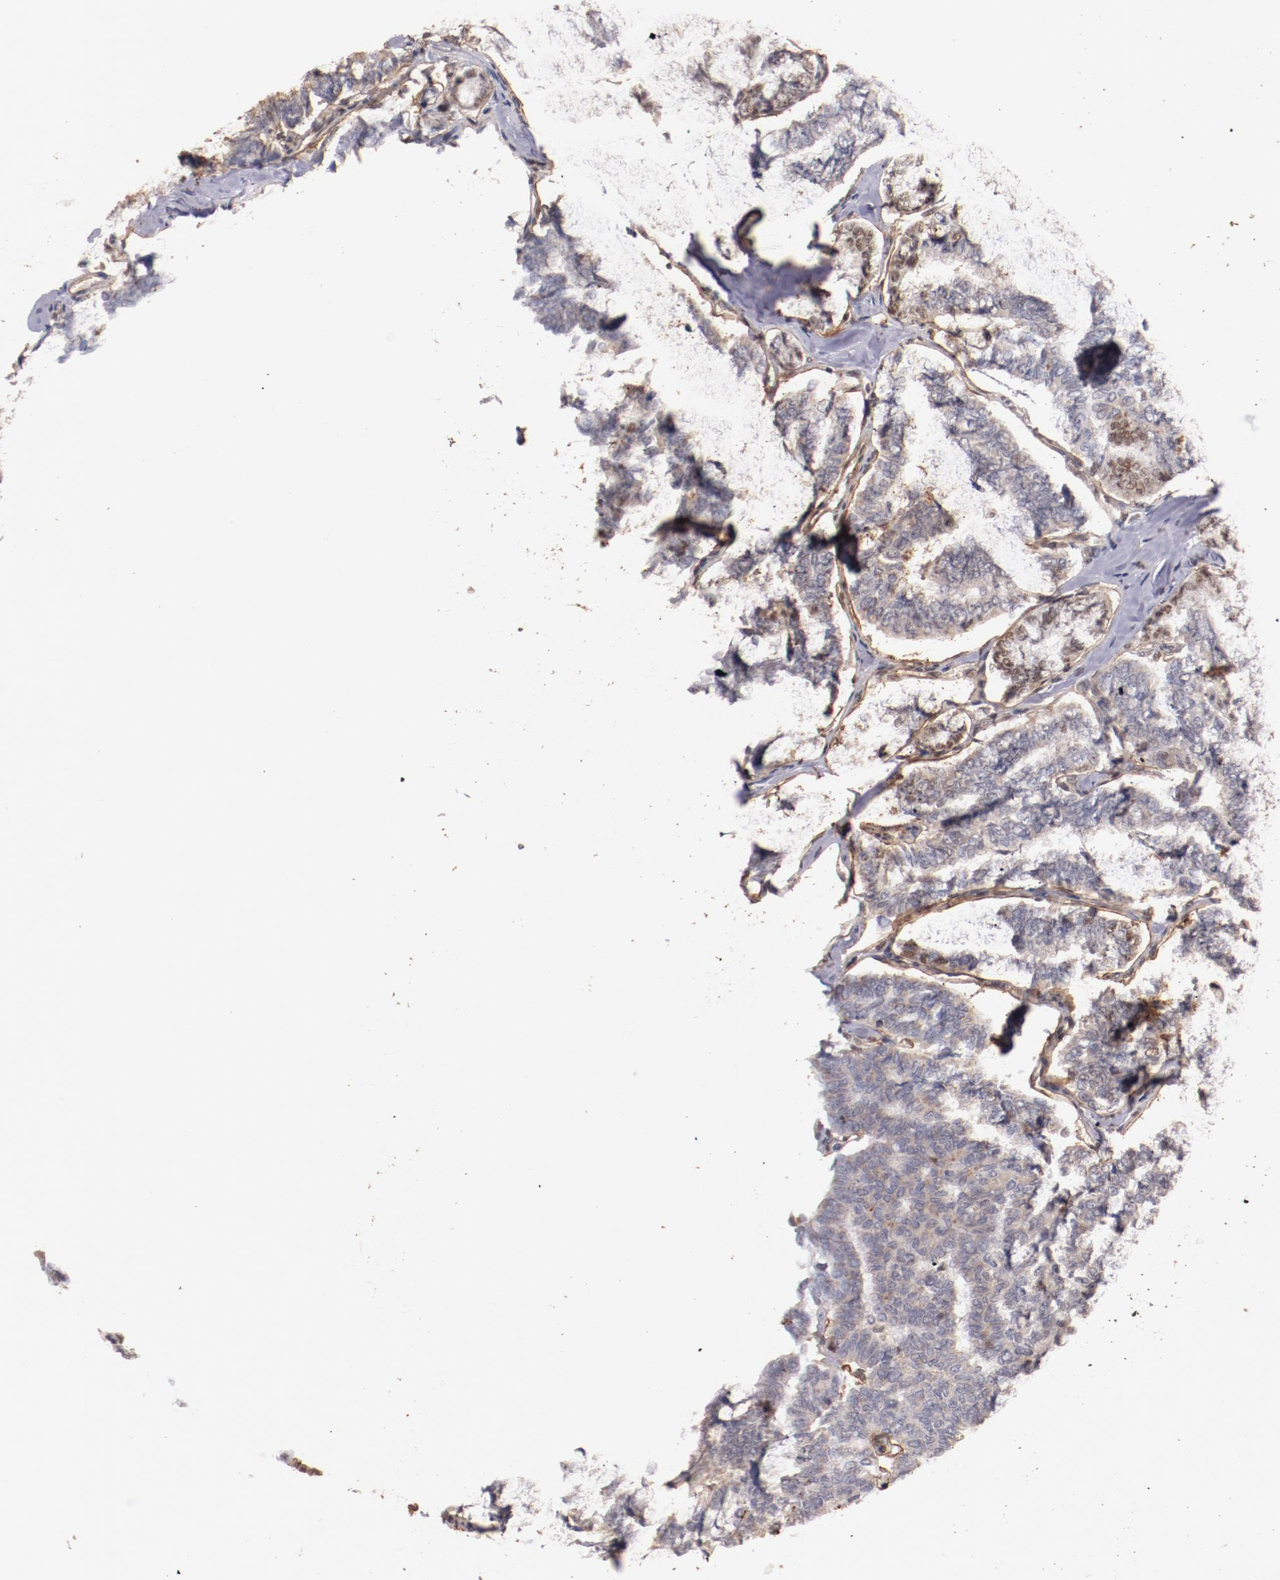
{"staining": {"intensity": "moderate", "quantity": ">75%", "location": "nuclear"}, "tissue": "thyroid cancer", "cell_type": "Tumor cells", "image_type": "cancer", "snomed": [{"axis": "morphology", "description": "Papillary adenocarcinoma, NOS"}, {"axis": "topography", "description": "Thyroid gland"}], "caption": "DAB immunohistochemical staining of human thyroid cancer (papillary adenocarcinoma) exhibits moderate nuclear protein staining in approximately >75% of tumor cells.", "gene": "STAG2", "patient": {"sex": "female", "age": 35}}